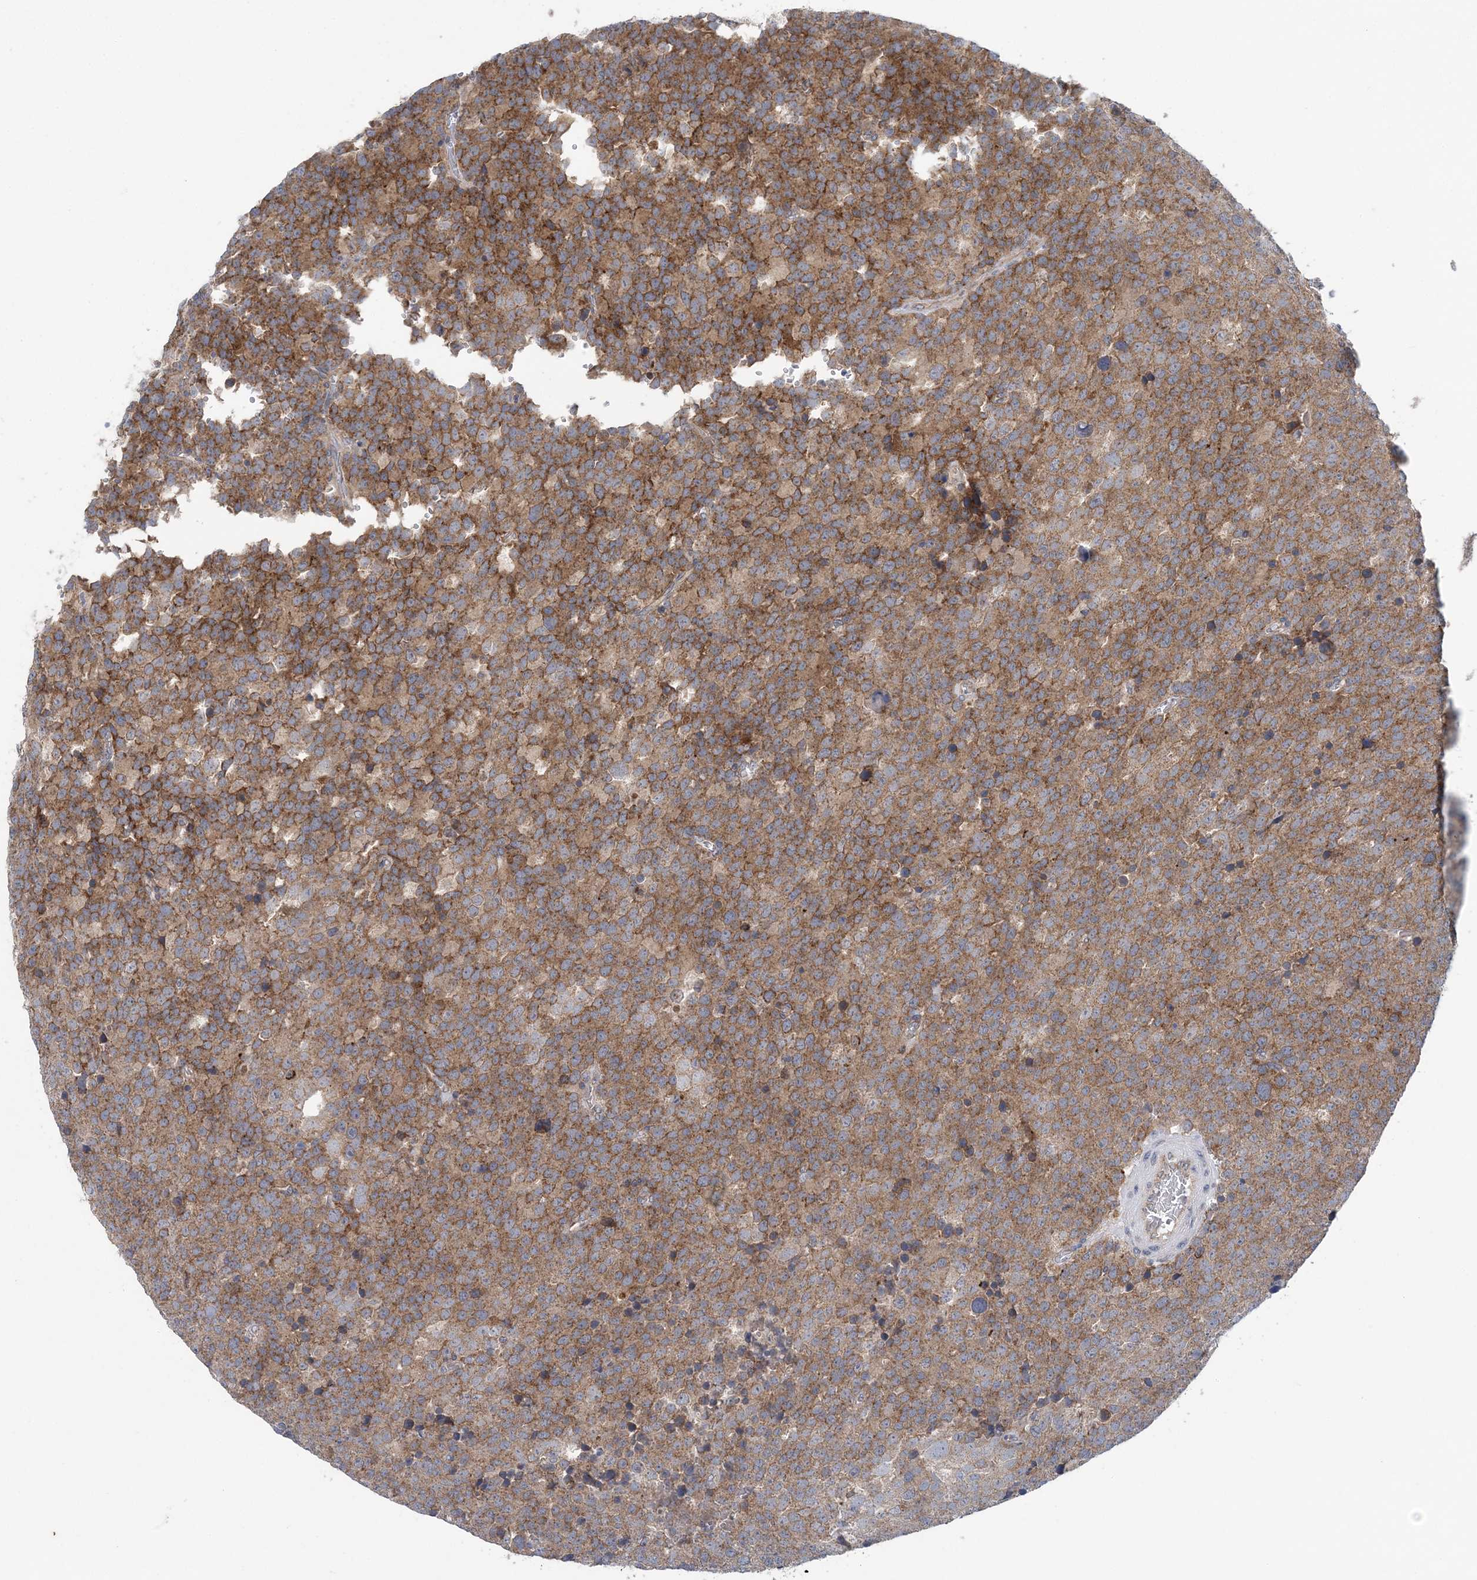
{"staining": {"intensity": "moderate", "quantity": ">75%", "location": "cytoplasmic/membranous"}, "tissue": "testis cancer", "cell_type": "Tumor cells", "image_type": "cancer", "snomed": [{"axis": "morphology", "description": "Seminoma, NOS"}, {"axis": "topography", "description": "Testis"}], "caption": "Seminoma (testis) stained for a protein shows moderate cytoplasmic/membranous positivity in tumor cells. (DAB IHC, brown staining for protein, blue staining for nuclei).", "gene": "COPE", "patient": {"sex": "male", "age": 71}}